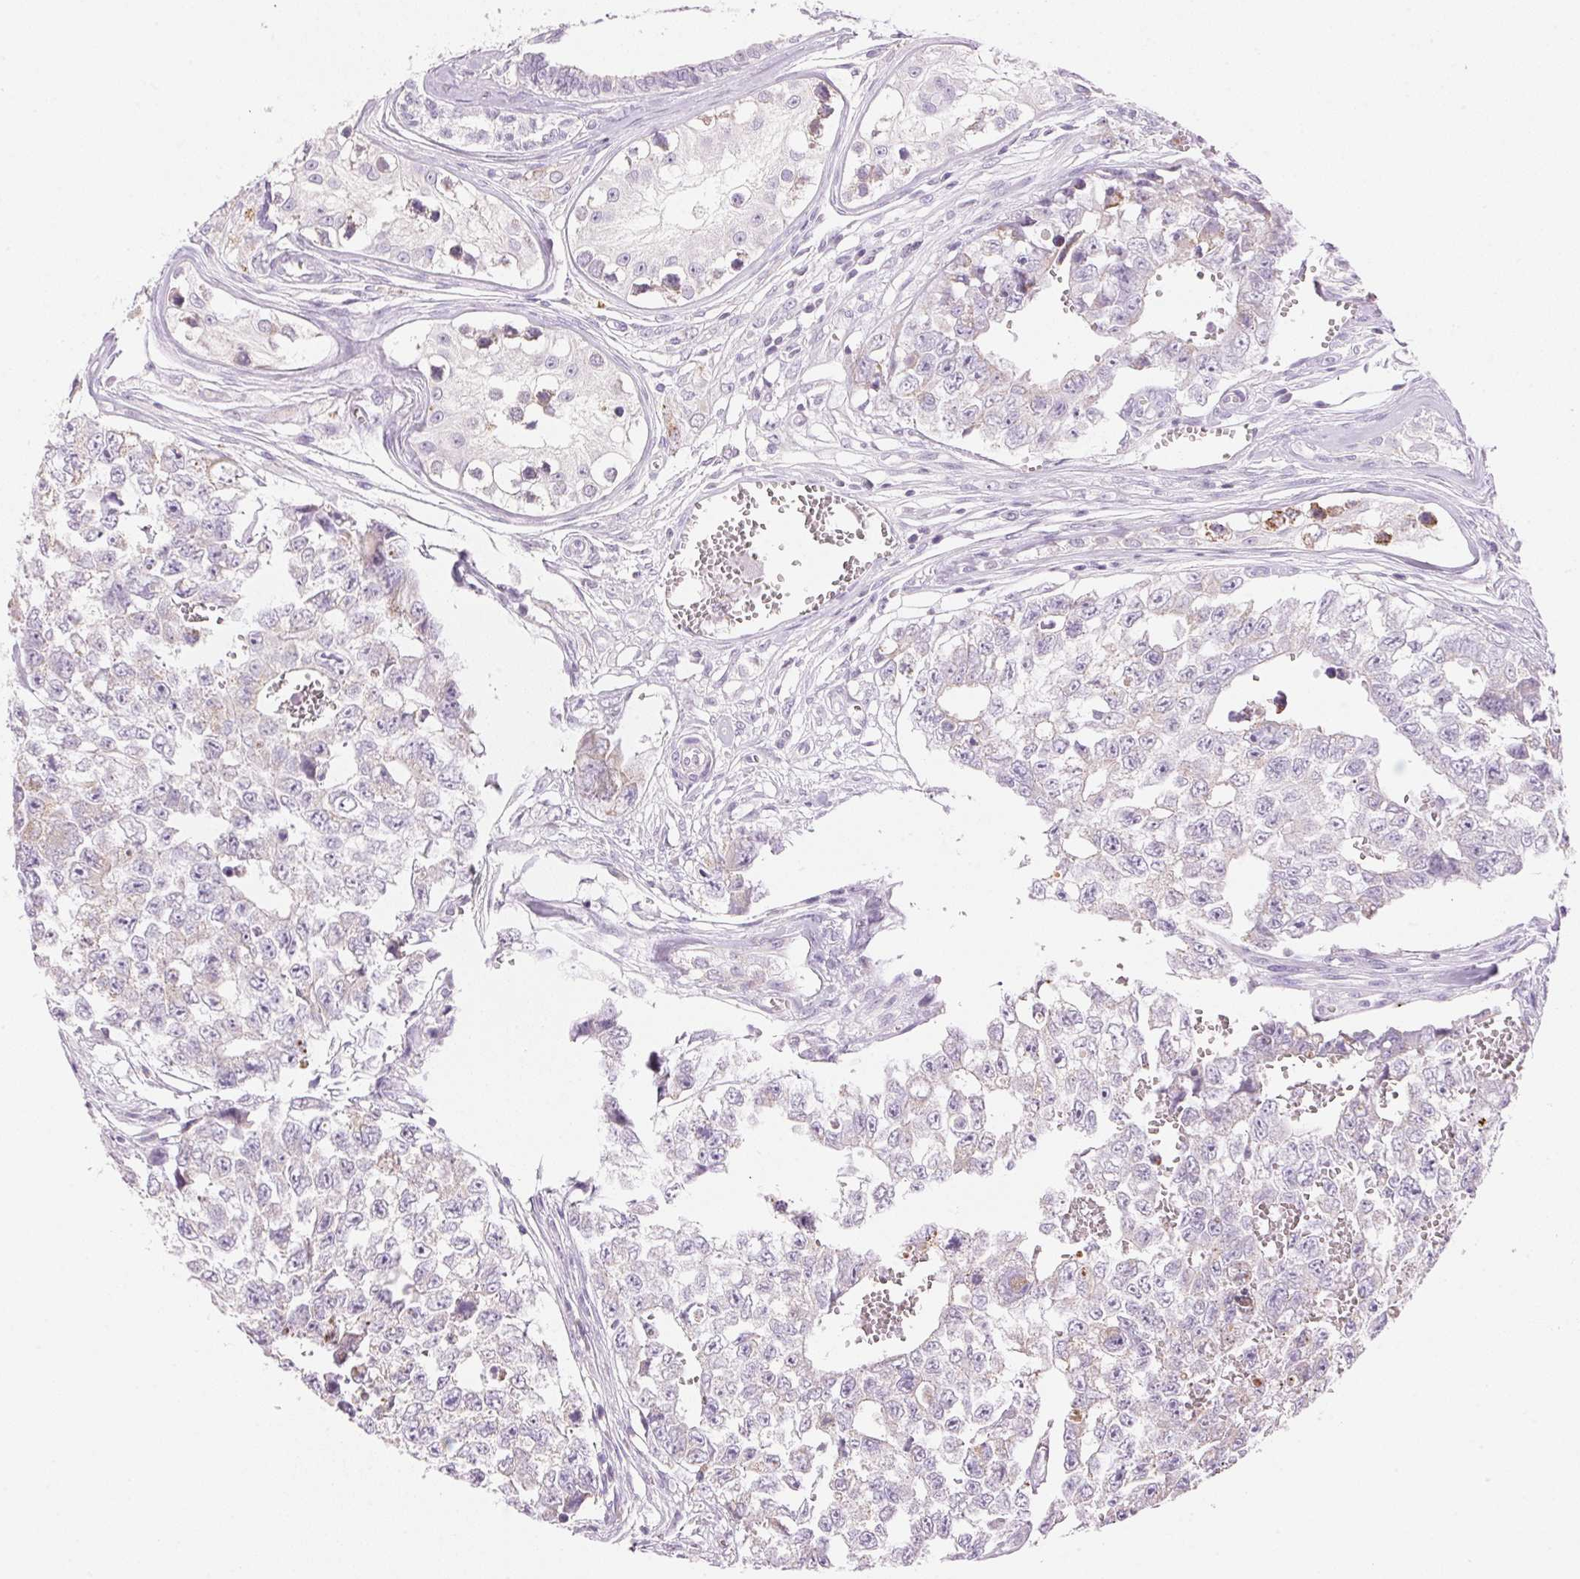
{"staining": {"intensity": "negative", "quantity": "none", "location": "none"}, "tissue": "testis cancer", "cell_type": "Tumor cells", "image_type": "cancer", "snomed": [{"axis": "morphology", "description": "Carcinoma, Embryonal, NOS"}, {"axis": "topography", "description": "Testis"}], "caption": "Protein analysis of testis cancer (embryonal carcinoma) displays no significant expression in tumor cells. The staining is performed using DAB brown chromogen with nuclei counter-stained in using hematoxylin.", "gene": "CYP11B1", "patient": {"sex": "male", "age": 18}}